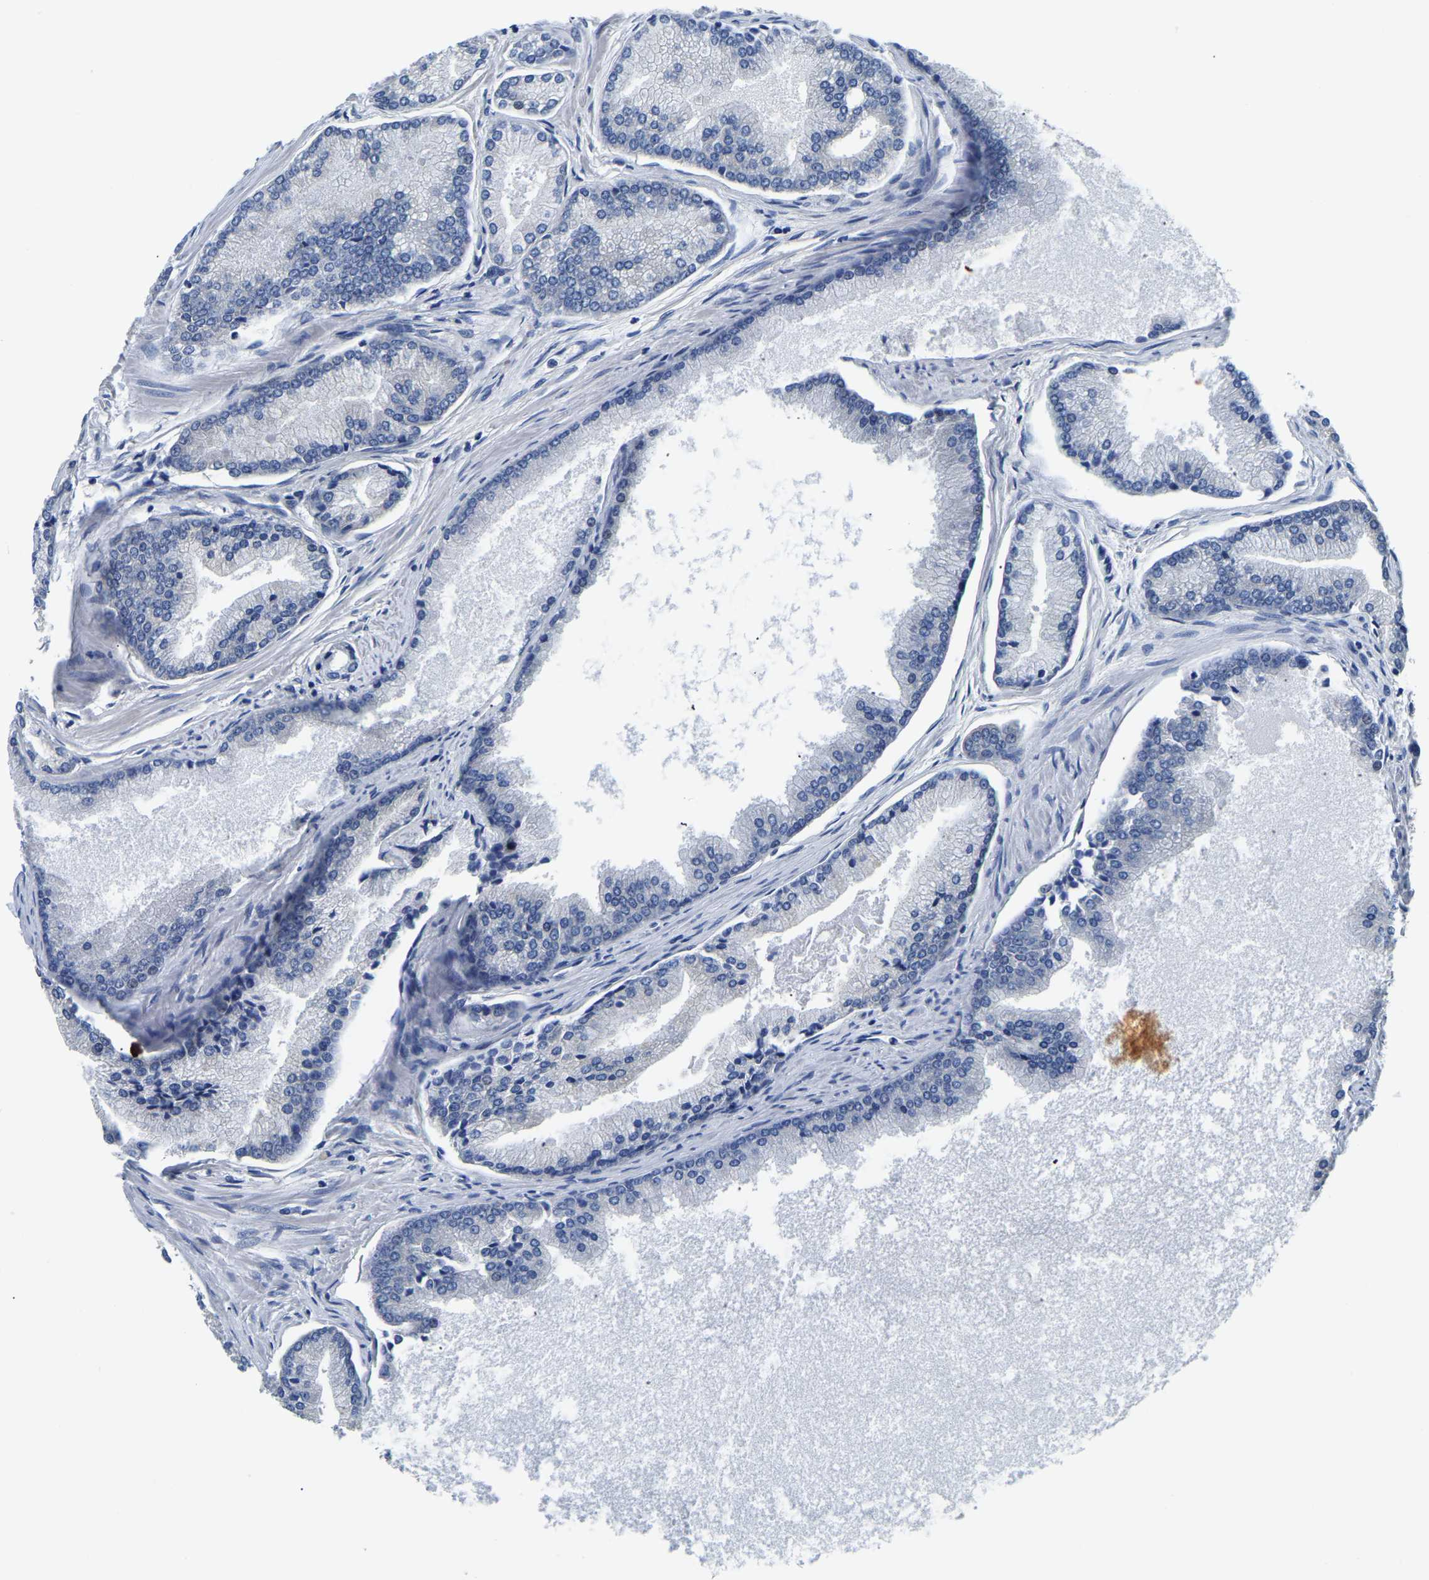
{"staining": {"intensity": "negative", "quantity": "none", "location": "none"}, "tissue": "prostate cancer", "cell_type": "Tumor cells", "image_type": "cancer", "snomed": [{"axis": "morphology", "description": "Adenocarcinoma, High grade"}, {"axis": "topography", "description": "Prostate"}], "caption": "Immunohistochemistry (IHC) of prostate adenocarcinoma (high-grade) exhibits no positivity in tumor cells. The staining is performed using DAB (3,3'-diaminobenzidine) brown chromogen with nuclei counter-stained in using hematoxylin.", "gene": "CSDE1", "patient": {"sex": "male", "age": 61}}